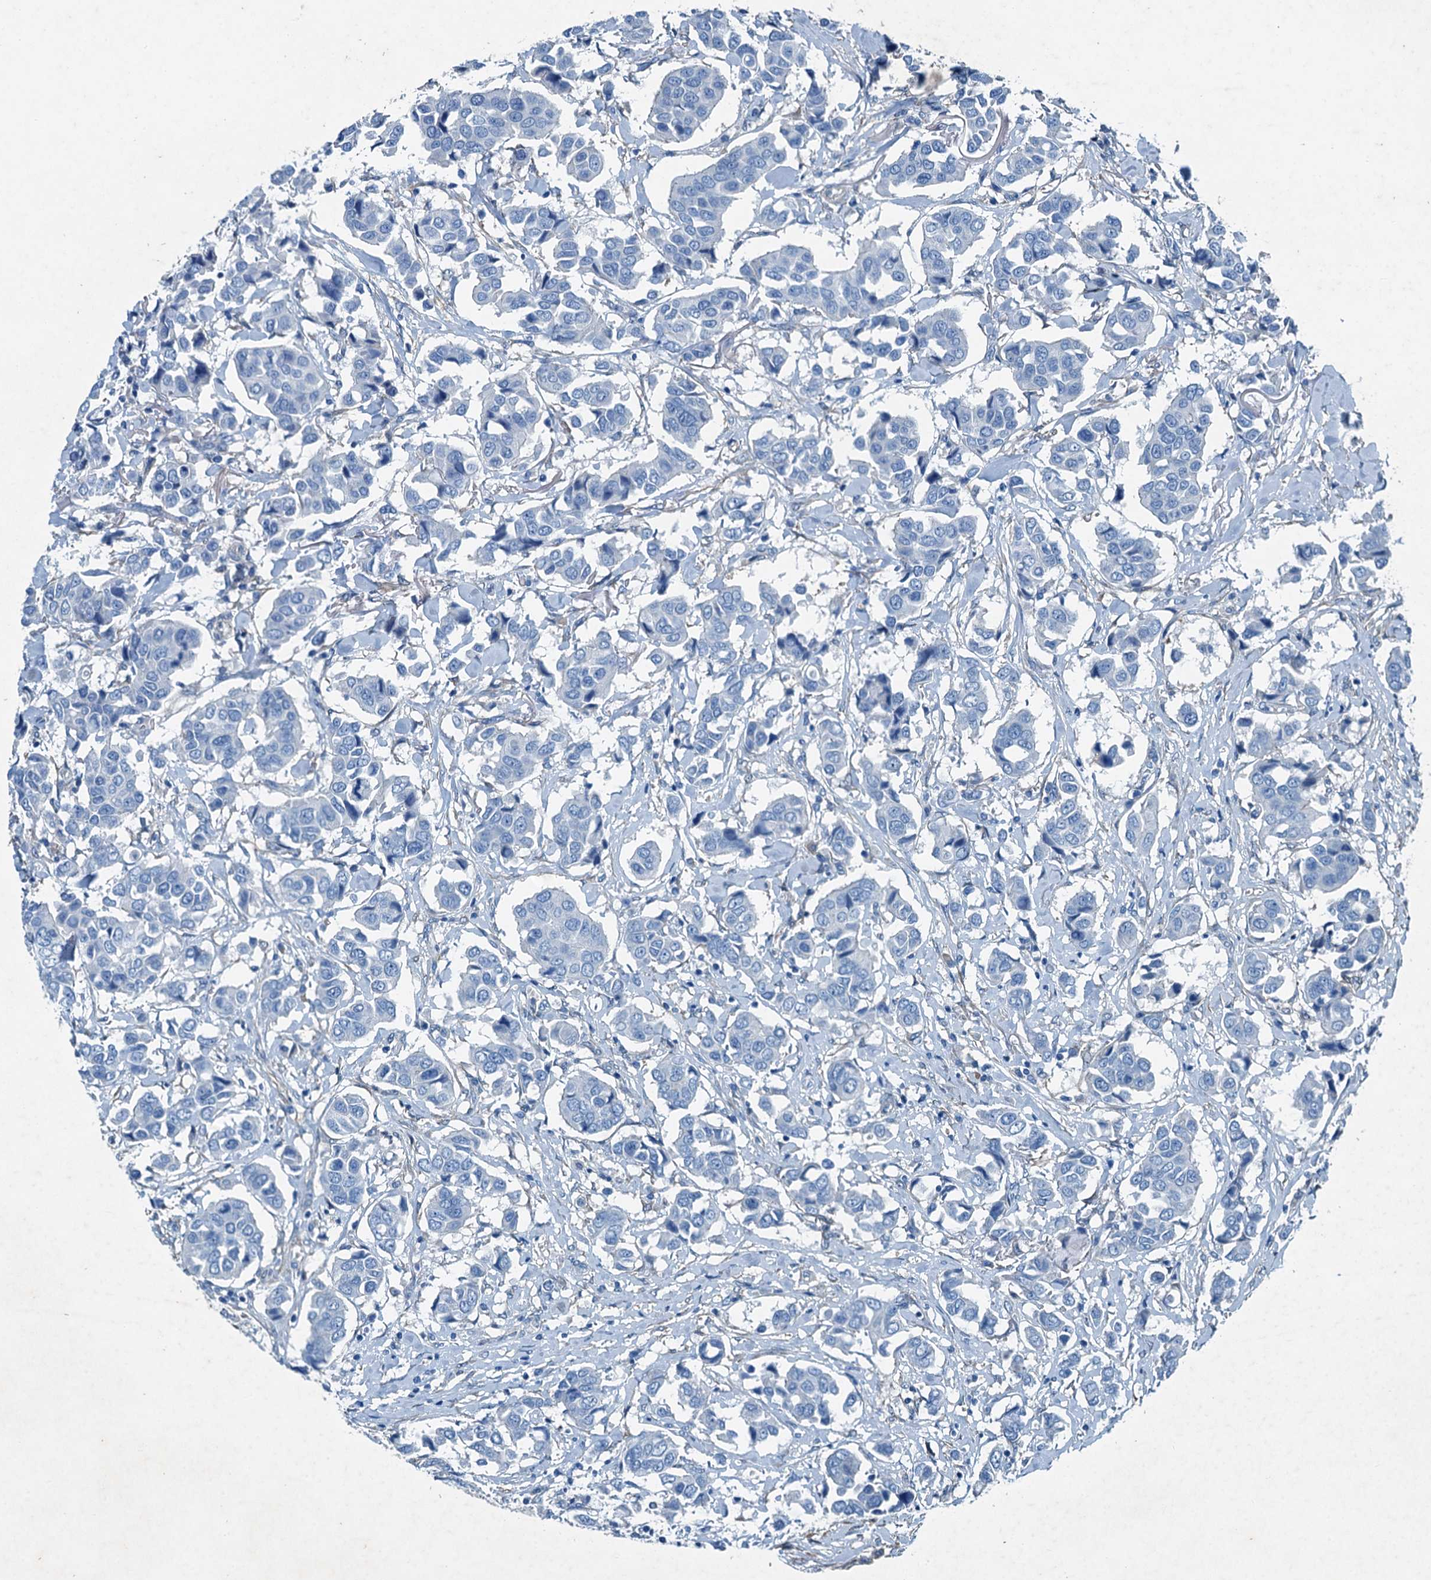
{"staining": {"intensity": "negative", "quantity": "none", "location": "none"}, "tissue": "breast cancer", "cell_type": "Tumor cells", "image_type": "cancer", "snomed": [{"axis": "morphology", "description": "Duct carcinoma"}, {"axis": "topography", "description": "Breast"}], "caption": "This is a photomicrograph of immunohistochemistry (IHC) staining of breast cancer, which shows no expression in tumor cells.", "gene": "RAB3IL1", "patient": {"sex": "female", "age": 80}}